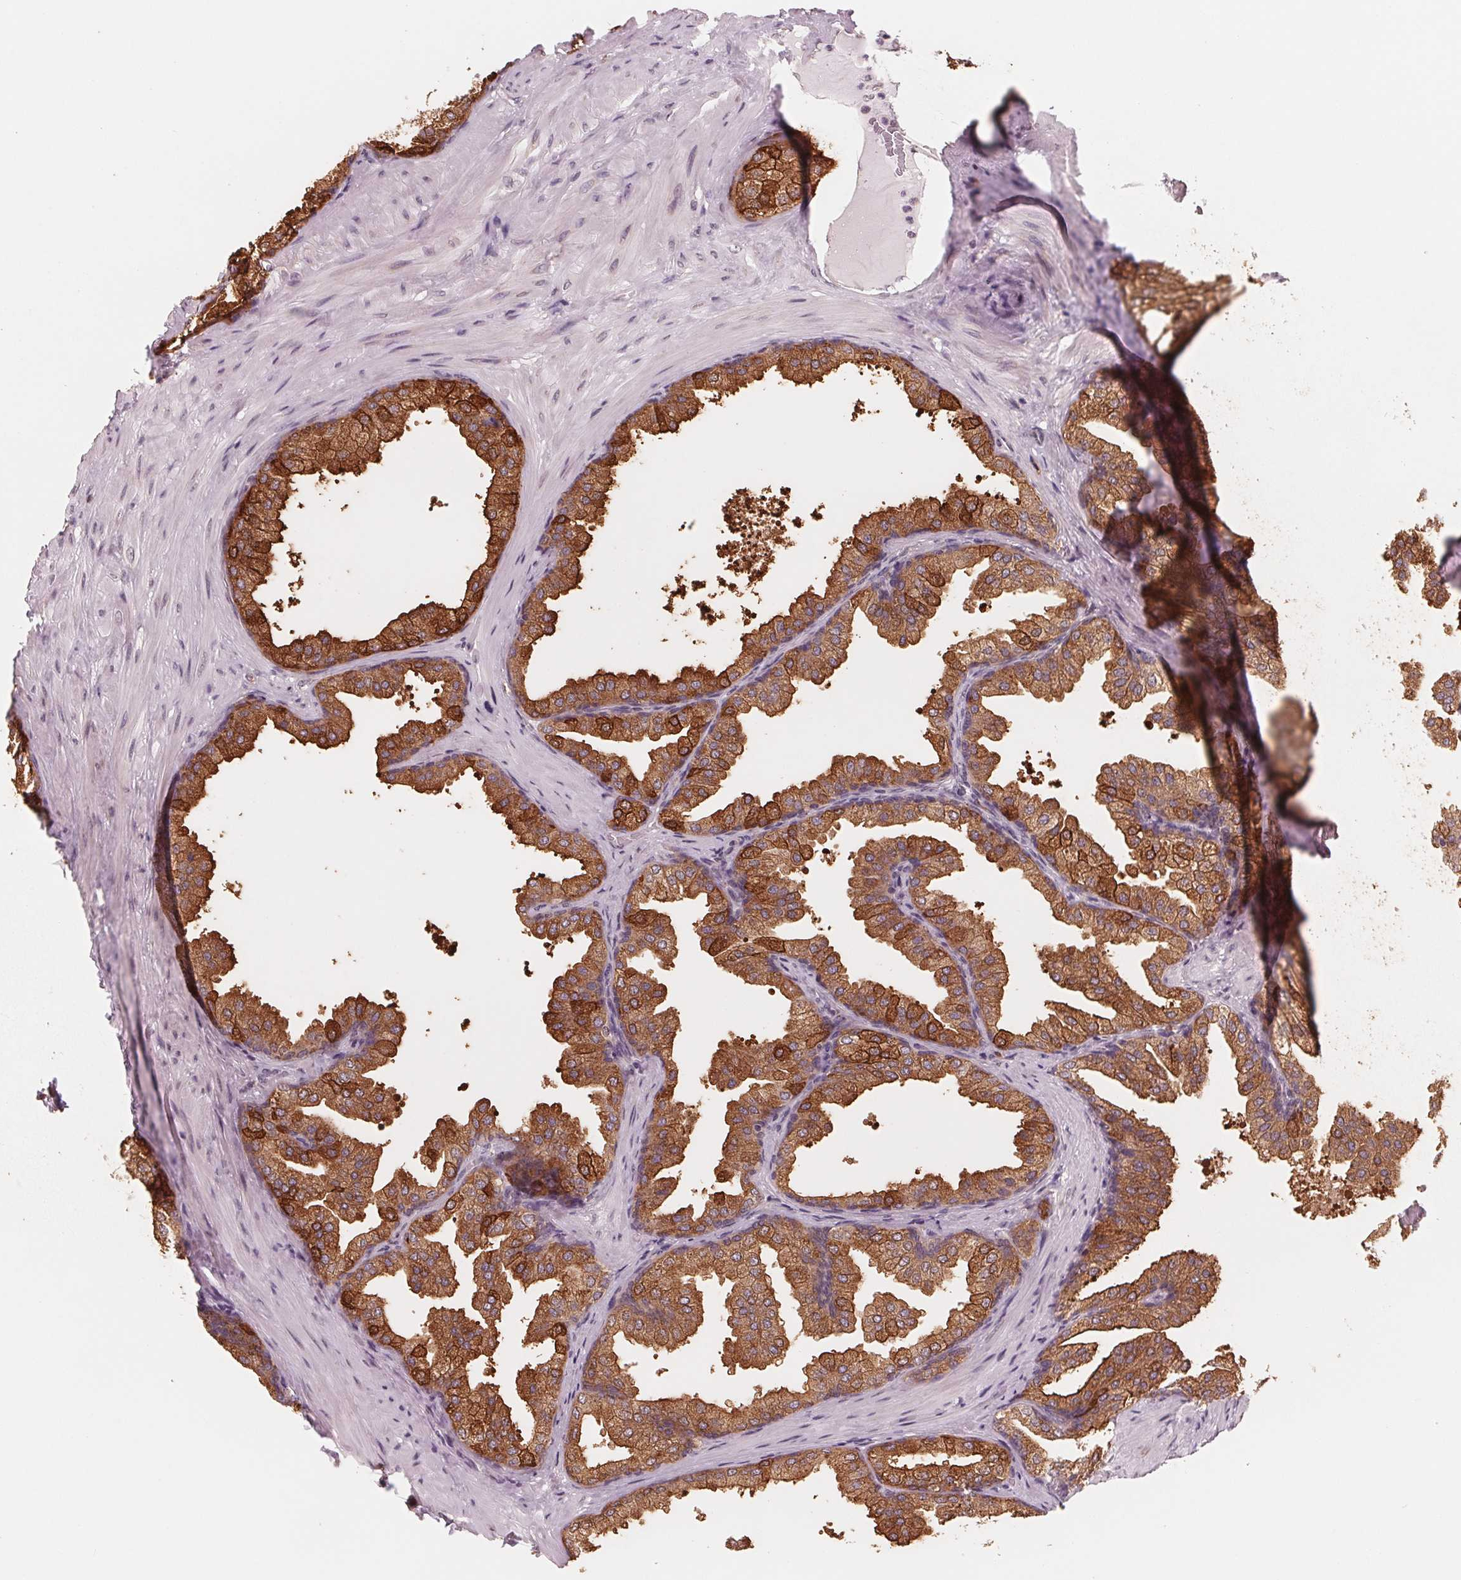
{"staining": {"intensity": "strong", "quantity": "25%-75%", "location": "cytoplasmic/membranous"}, "tissue": "prostate", "cell_type": "Glandular cells", "image_type": "normal", "snomed": [{"axis": "morphology", "description": "Normal tissue, NOS"}, {"axis": "topography", "description": "Prostate"}], "caption": "High-magnification brightfield microscopy of normal prostate stained with DAB (brown) and counterstained with hematoxylin (blue). glandular cells exhibit strong cytoplasmic/membranous staining is seen in approximately25%-75% of cells.", "gene": "GIGYF2", "patient": {"sex": "male", "age": 37}}